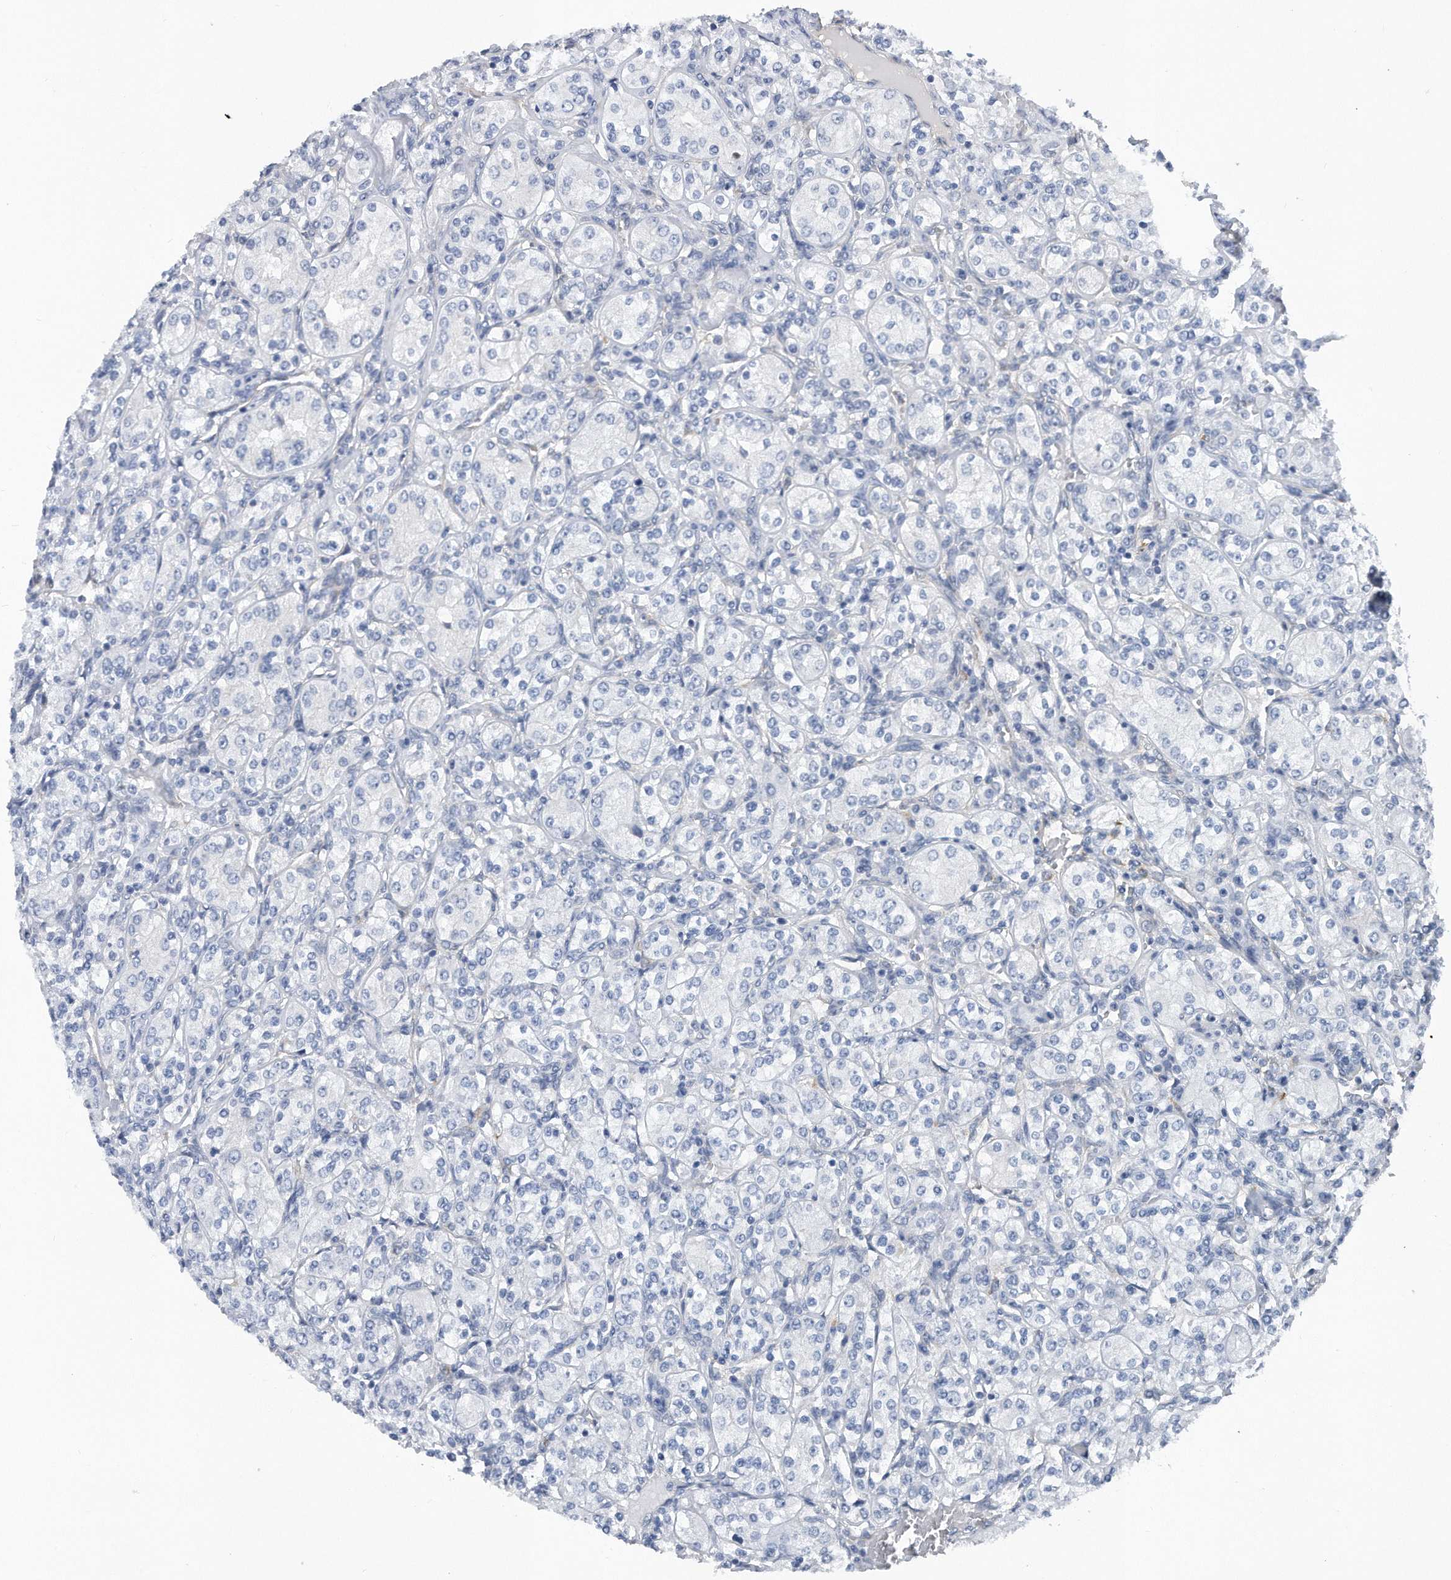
{"staining": {"intensity": "negative", "quantity": "none", "location": "none"}, "tissue": "renal cancer", "cell_type": "Tumor cells", "image_type": "cancer", "snomed": [{"axis": "morphology", "description": "Adenocarcinoma, NOS"}, {"axis": "topography", "description": "Kidney"}], "caption": "The micrograph displays no significant staining in tumor cells of renal cancer (adenocarcinoma).", "gene": "TP53INP1", "patient": {"sex": "male", "age": 77}}